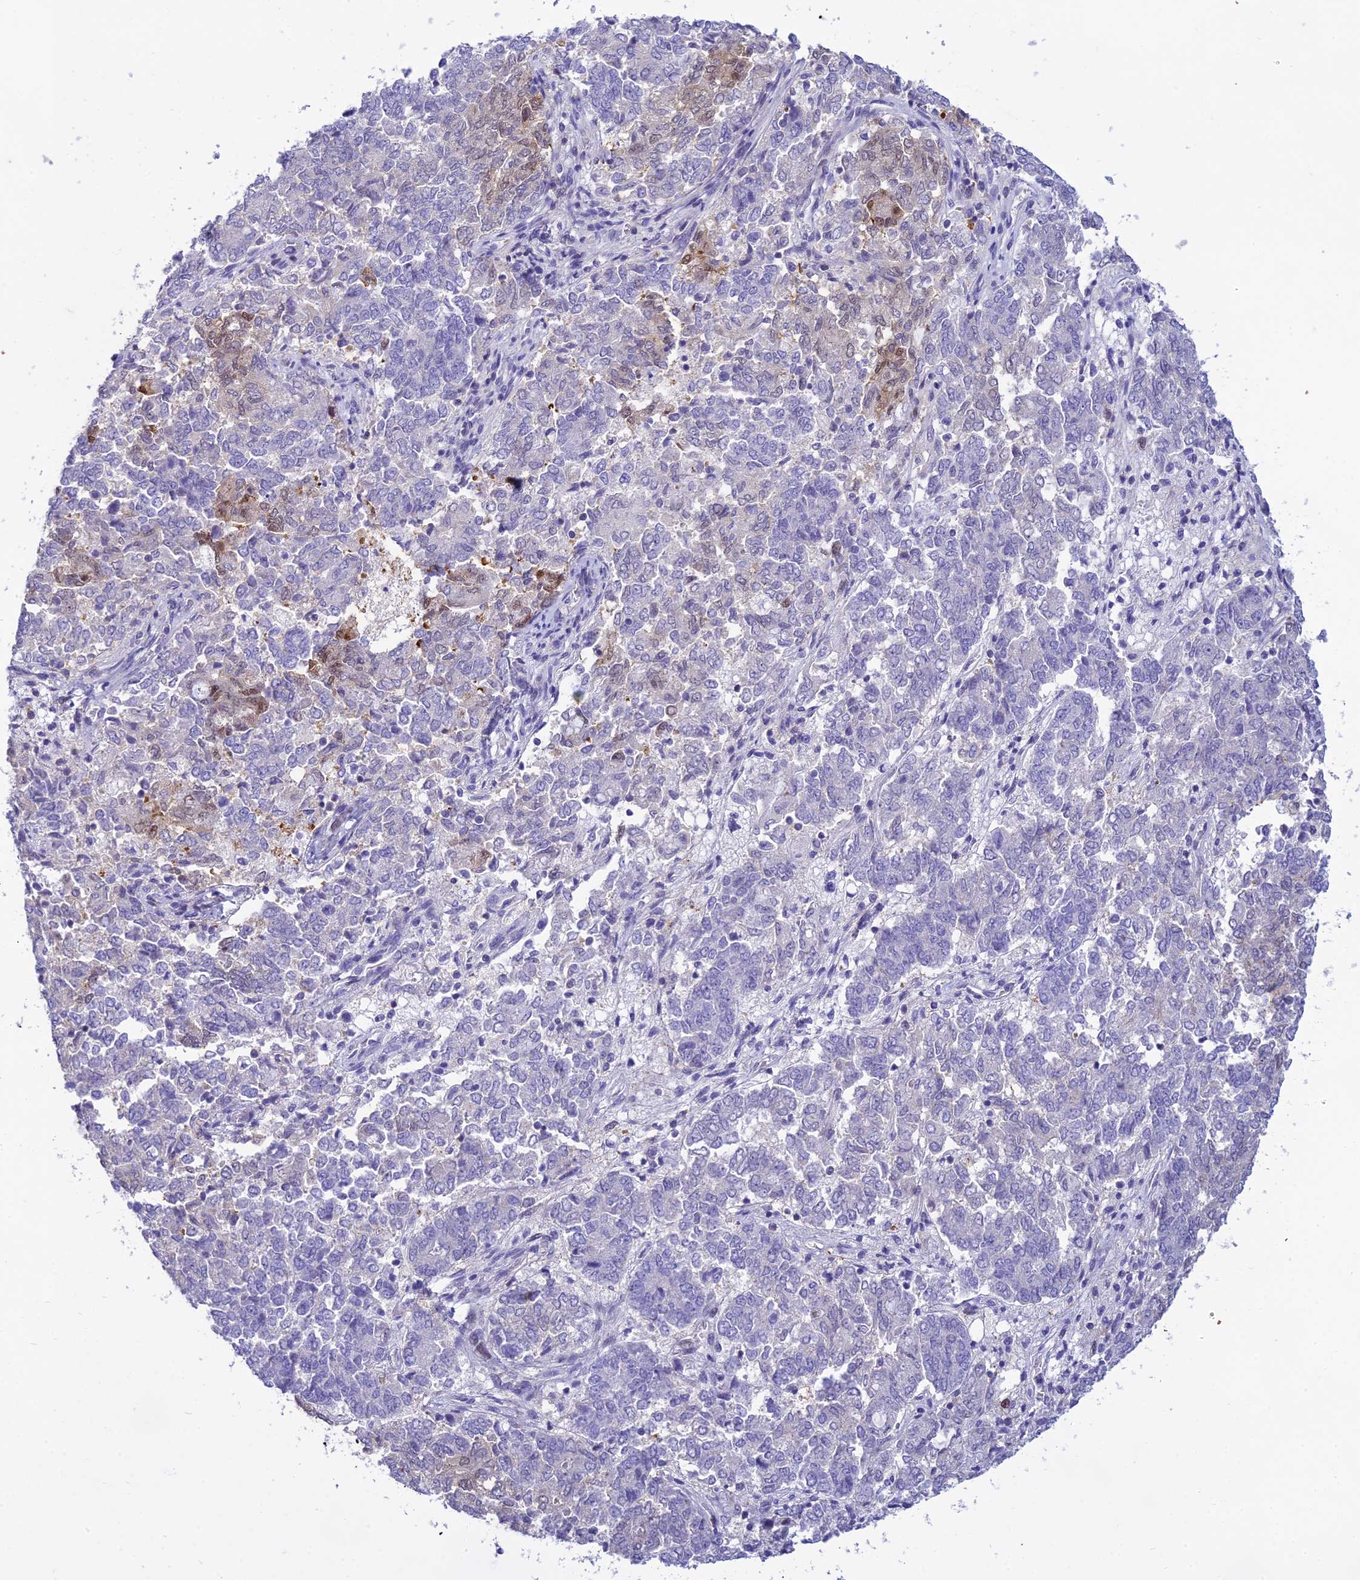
{"staining": {"intensity": "moderate", "quantity": "<25%", "location": "nuclear"}, "tissue": "endometrial cancer", "cell_type": "Tumor cells", "image_type": "cancer", "snomed": [{"axis": "morphology", "description": "Adenocarcinoma, NOS"}, {"axis": "topography", "description": "Endometrium"}], "caption": "This is a histology image of immunohistochemistry (IHC) staining of adenocarcinoma (endometrial), which shows moderate positivity in the nuclear of tumor cells.", "gene": "ZMIZ1", "patient": {"sex": "female", "age": 80}}